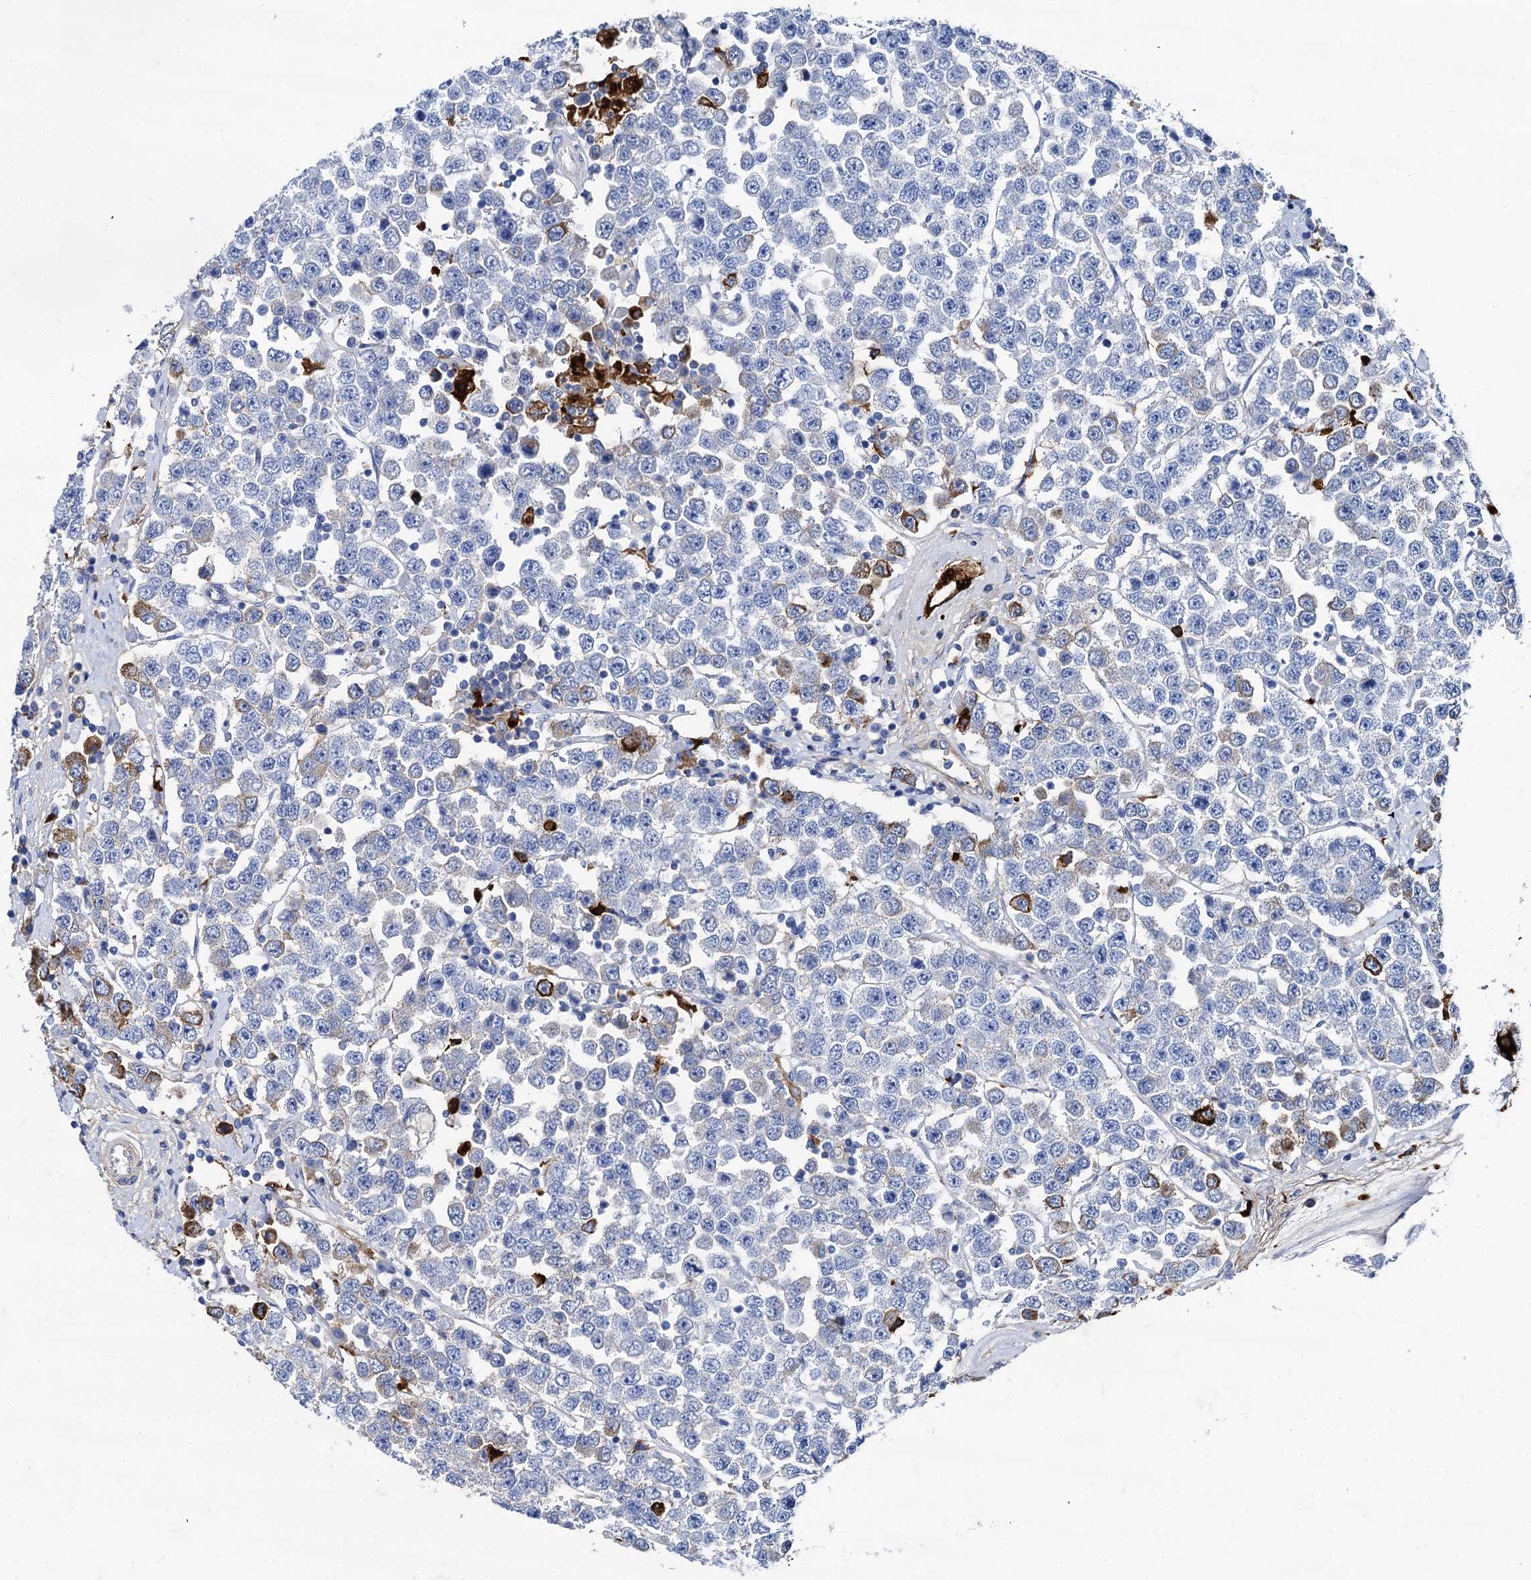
{"staining": {"intensity": "moderate", "quantity": "<25%", "location": "cytoplasmic/membranous"}, "tissue": "testis cancer", "cell_type": "Tumor cells", "image_type": "cancer", "snomed": [{"axis": "morphology", "description": "Seminoma, NOS"}, {"axis": "topography", "description": "Testis"}], "caption": "Brown immunohistochemical staining in testis cancer displays moderate cytoplasmic/membranous expression in about <25% of tumor cells.", "gene": "APOD", "patient": {"sex": "male", "age": 28}}